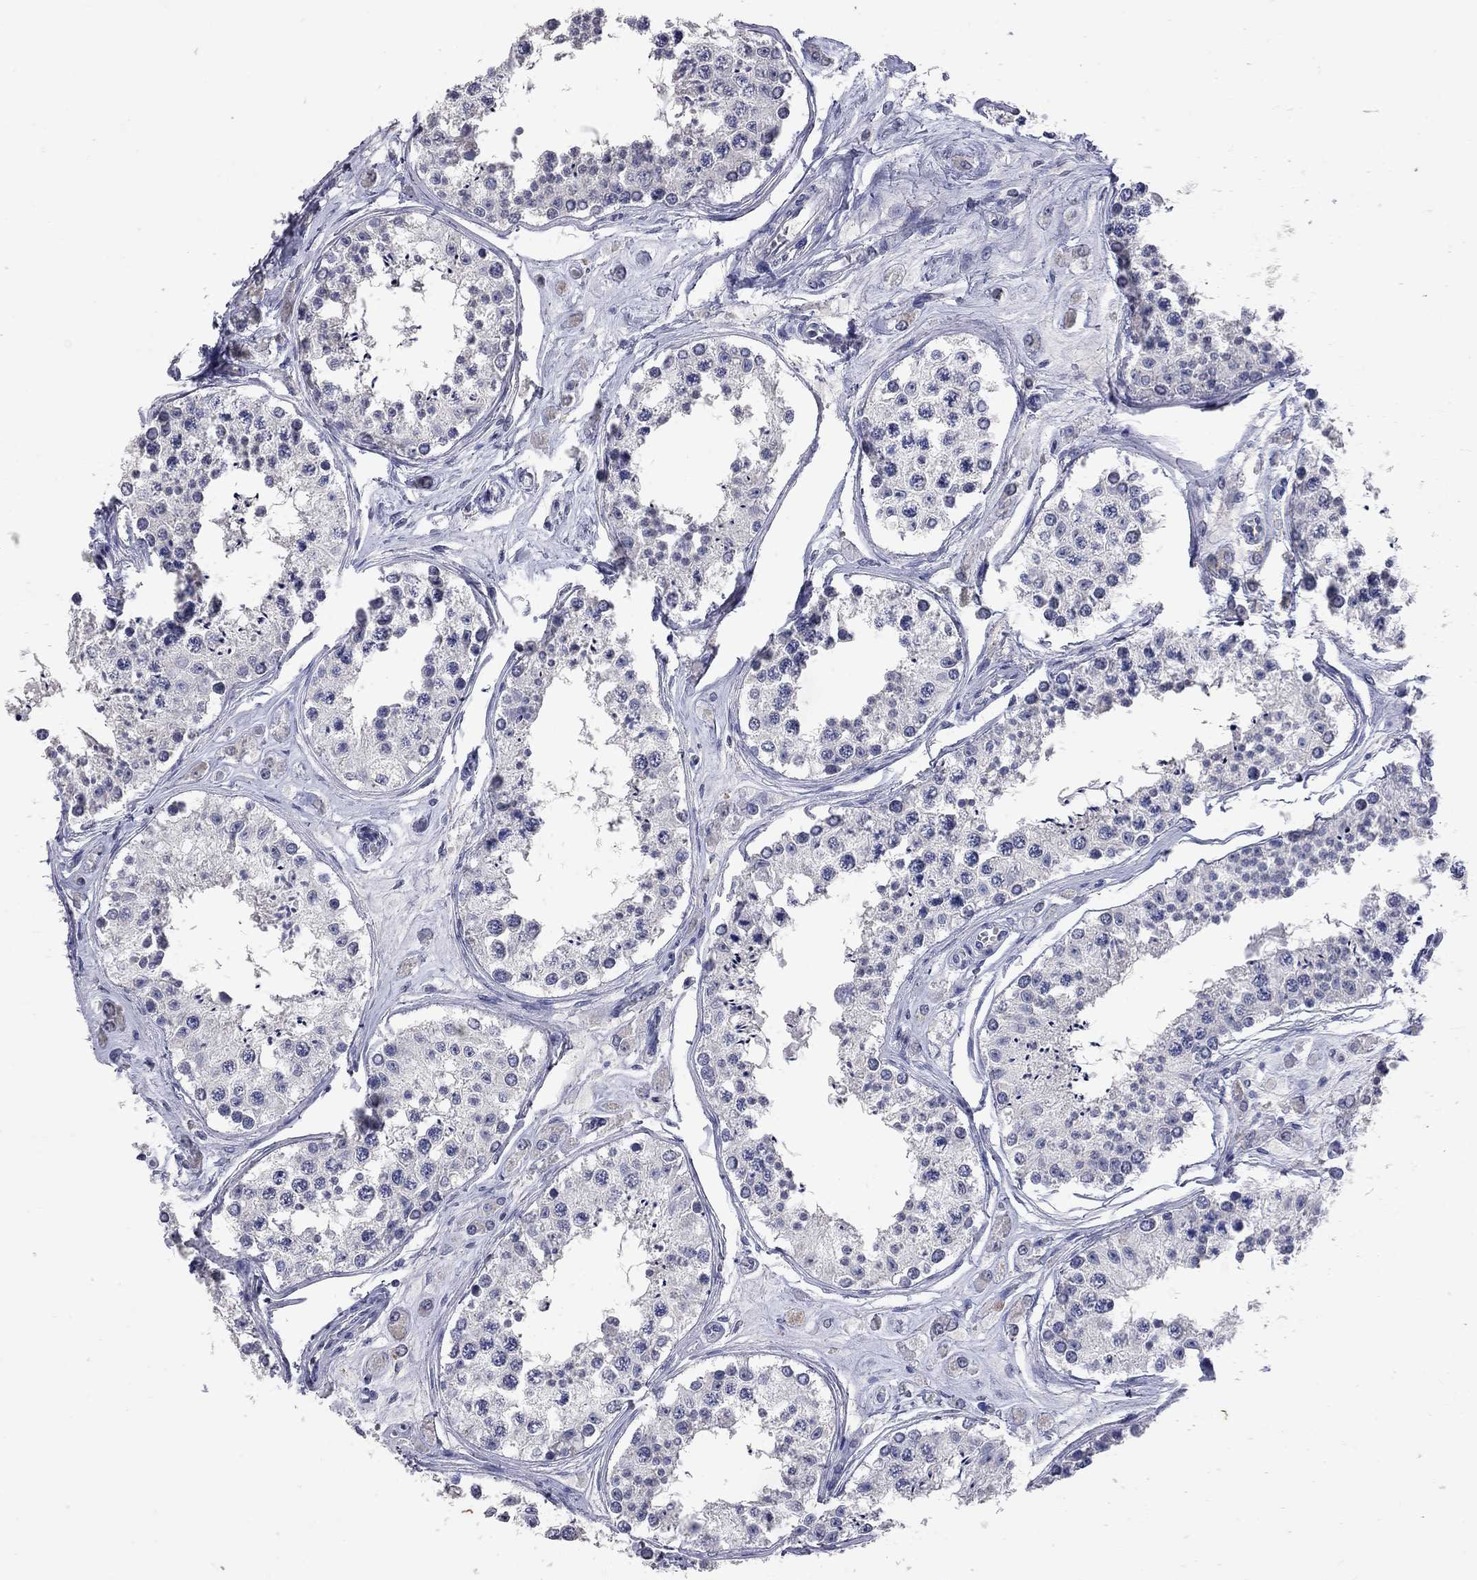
{"staining": {"intensity": "negative", "quantity": "none", "location": "none"}, "tissue": "testis", "cell_type": "Cells in seminiferous ducts", "image_type": "normal", "snomed": [{"axis": "morphology", "description": "Normal tissue, NOS"}, {"axis": "topography", "description": "Testis"}], "caption": "An image of human testis is negative for staining in cells in seminiferous ducts.", "gene": "NOS2", "patient": {"sex": "male", "age": 25}}